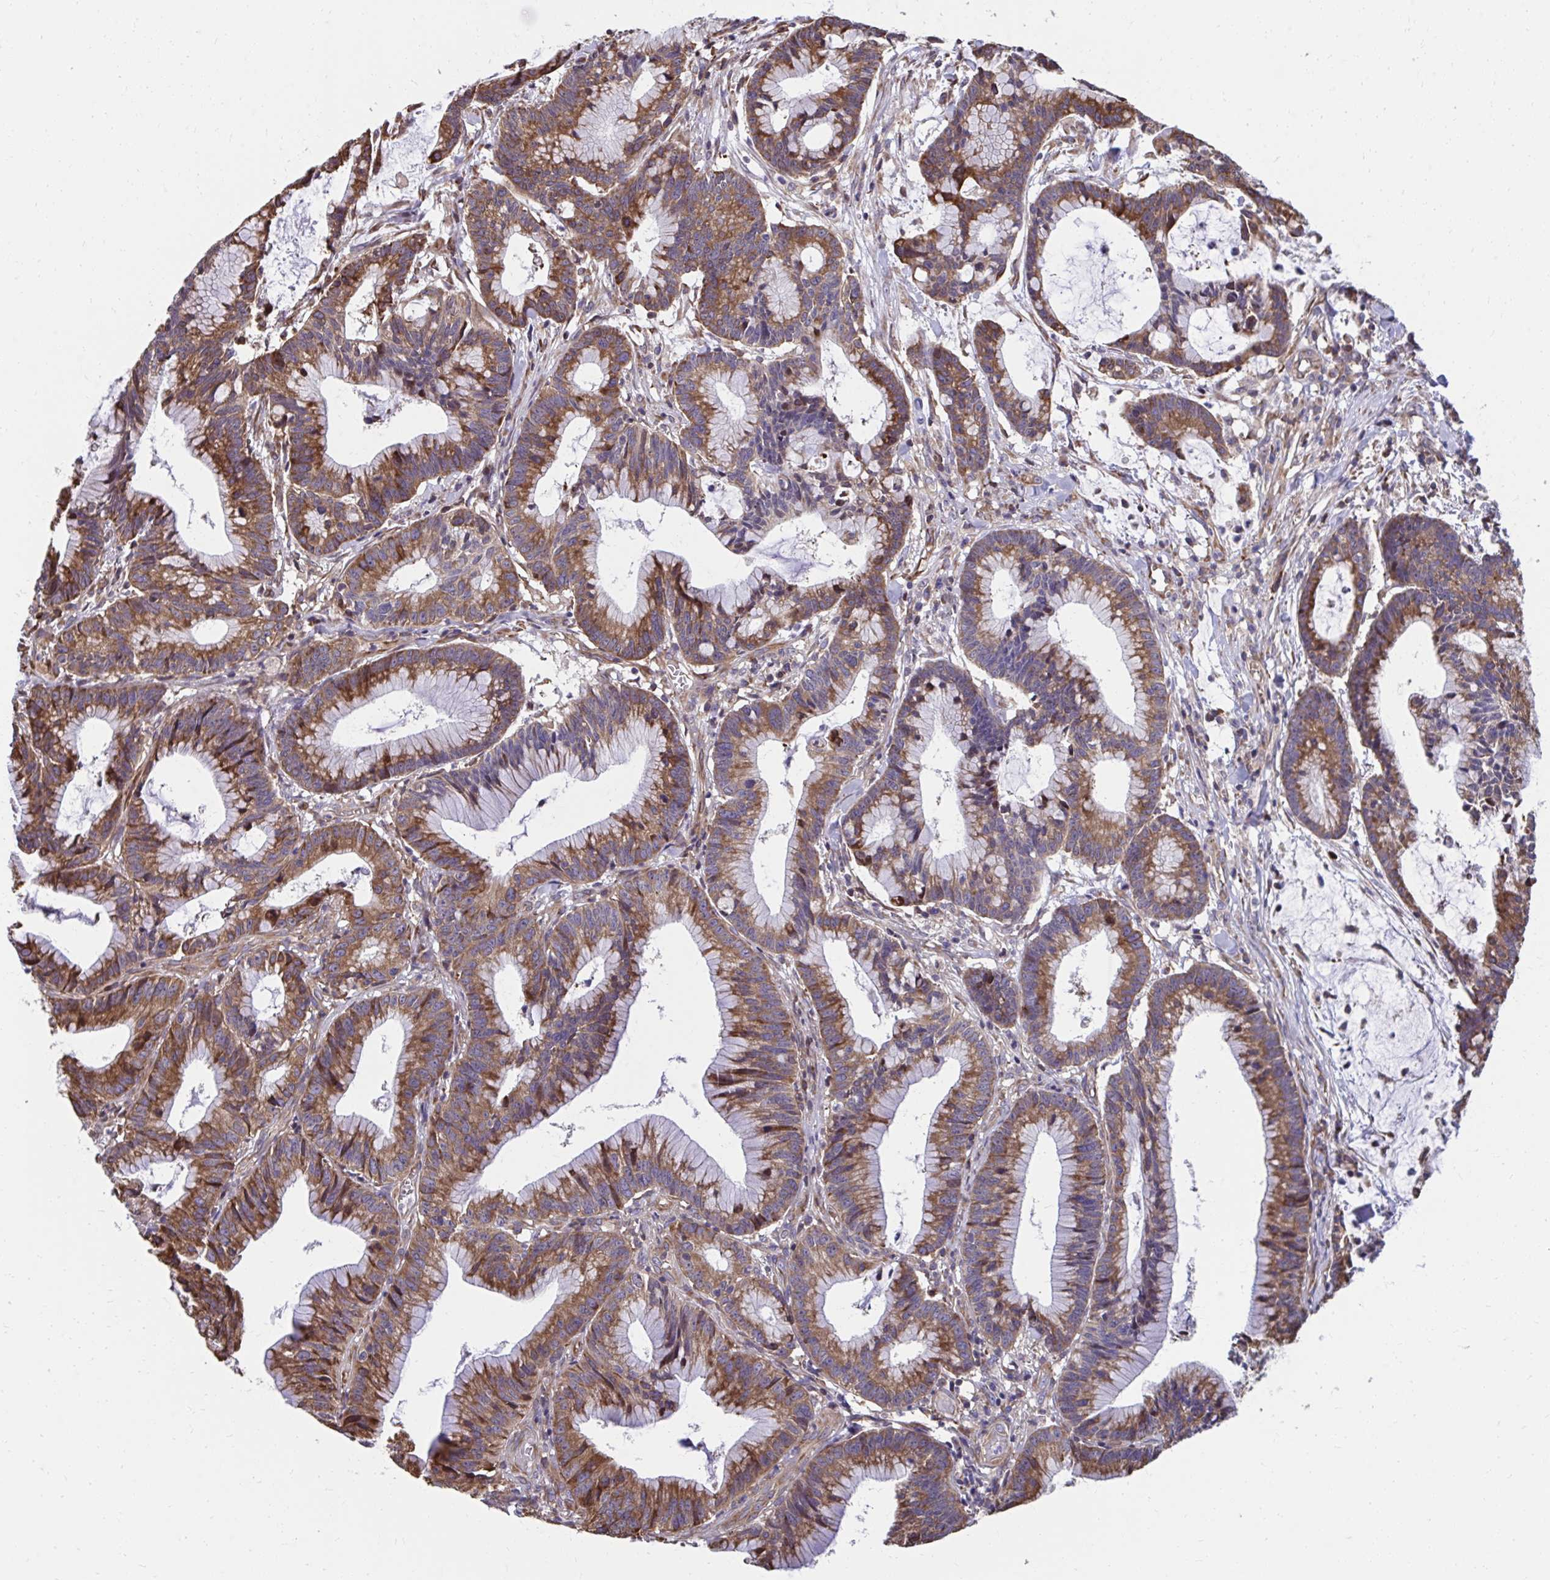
{"staining": {"intensity": "moderate", "quantity": ">75%", "location": "cytoplasmic/membranous"}, "tissue": "colorectal cancer", "cell_type": "Tumor cells", "image_type": "cancer", "snomed": [{"axis": "morphology", "description": "Adenocarcinoma, NOS"}, {"axis": "topography", "description": "Colon"}], "caption": "DAB immunohistochemical staining of colorectal adenocarcinoma displays moderate cytoplasmic/membranous protein expression in approximately >75% of tumor cells.", "gene": "ZNF778", "patient": {"sex": "female", "age": 78}}